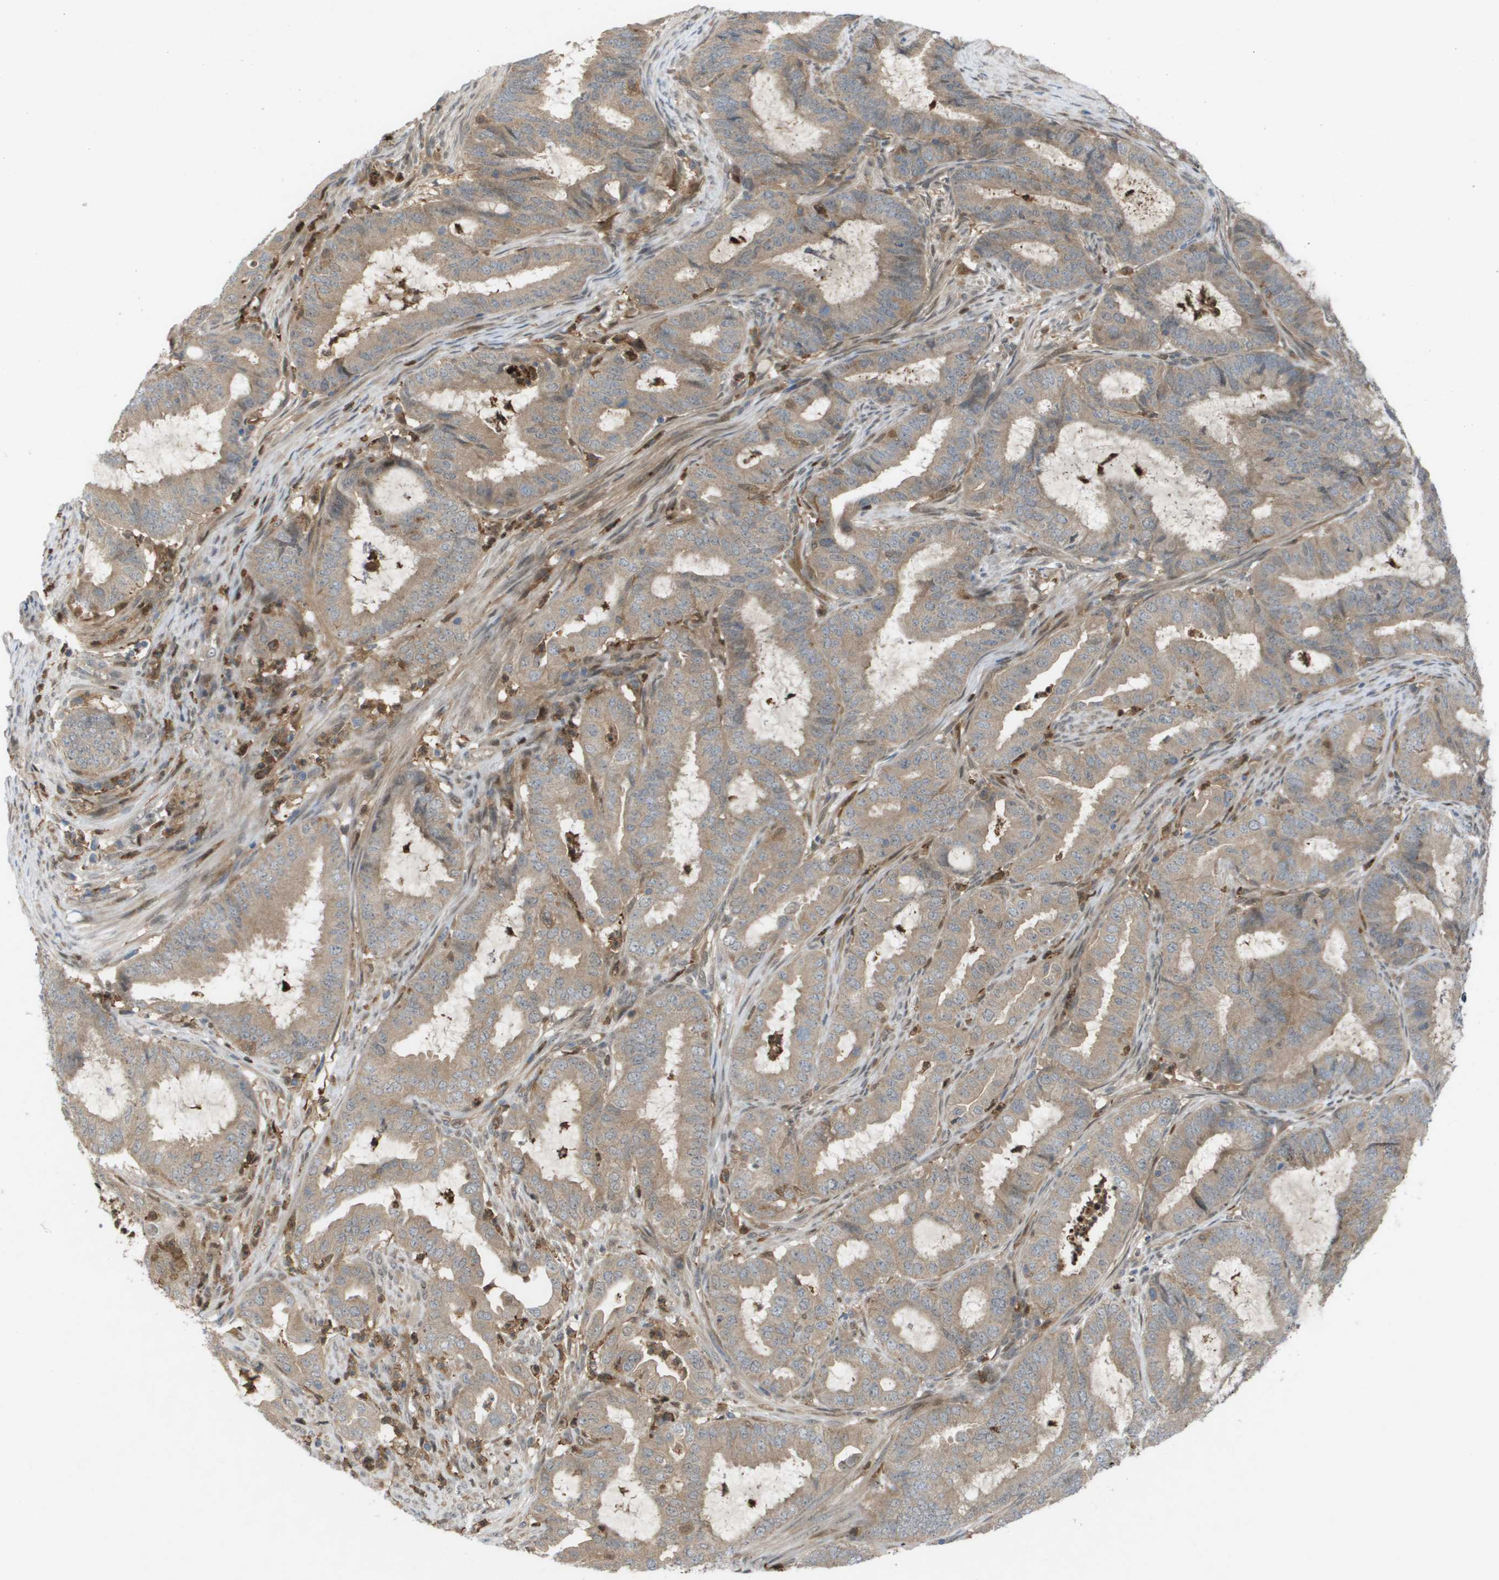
{"staining": {"intensity": "weak", "quantity": "25%-75%", "location": "cytoplasmic/membranous"}, "tissue": "endometrial cancer", "cell_type": "Tumor cells", "image_type": "cancer", "snomed": [{"axis": "morphology", "description": "Adenocarcinoma, NOS"}, {"axis": "topography", "description": "Endometrium"}], "caption": "IHC (DAB (3,3'-diaminobenzidine)) staining of human endometrial cancer shows weak cytoplasmic/membranous protein positivity in about 25%-75% of tumor cells. The protein is shown in brown color, while the nuclei are stained blue.", "gene": "PALD1", "patient": {"sex": "female", "age": 70}}